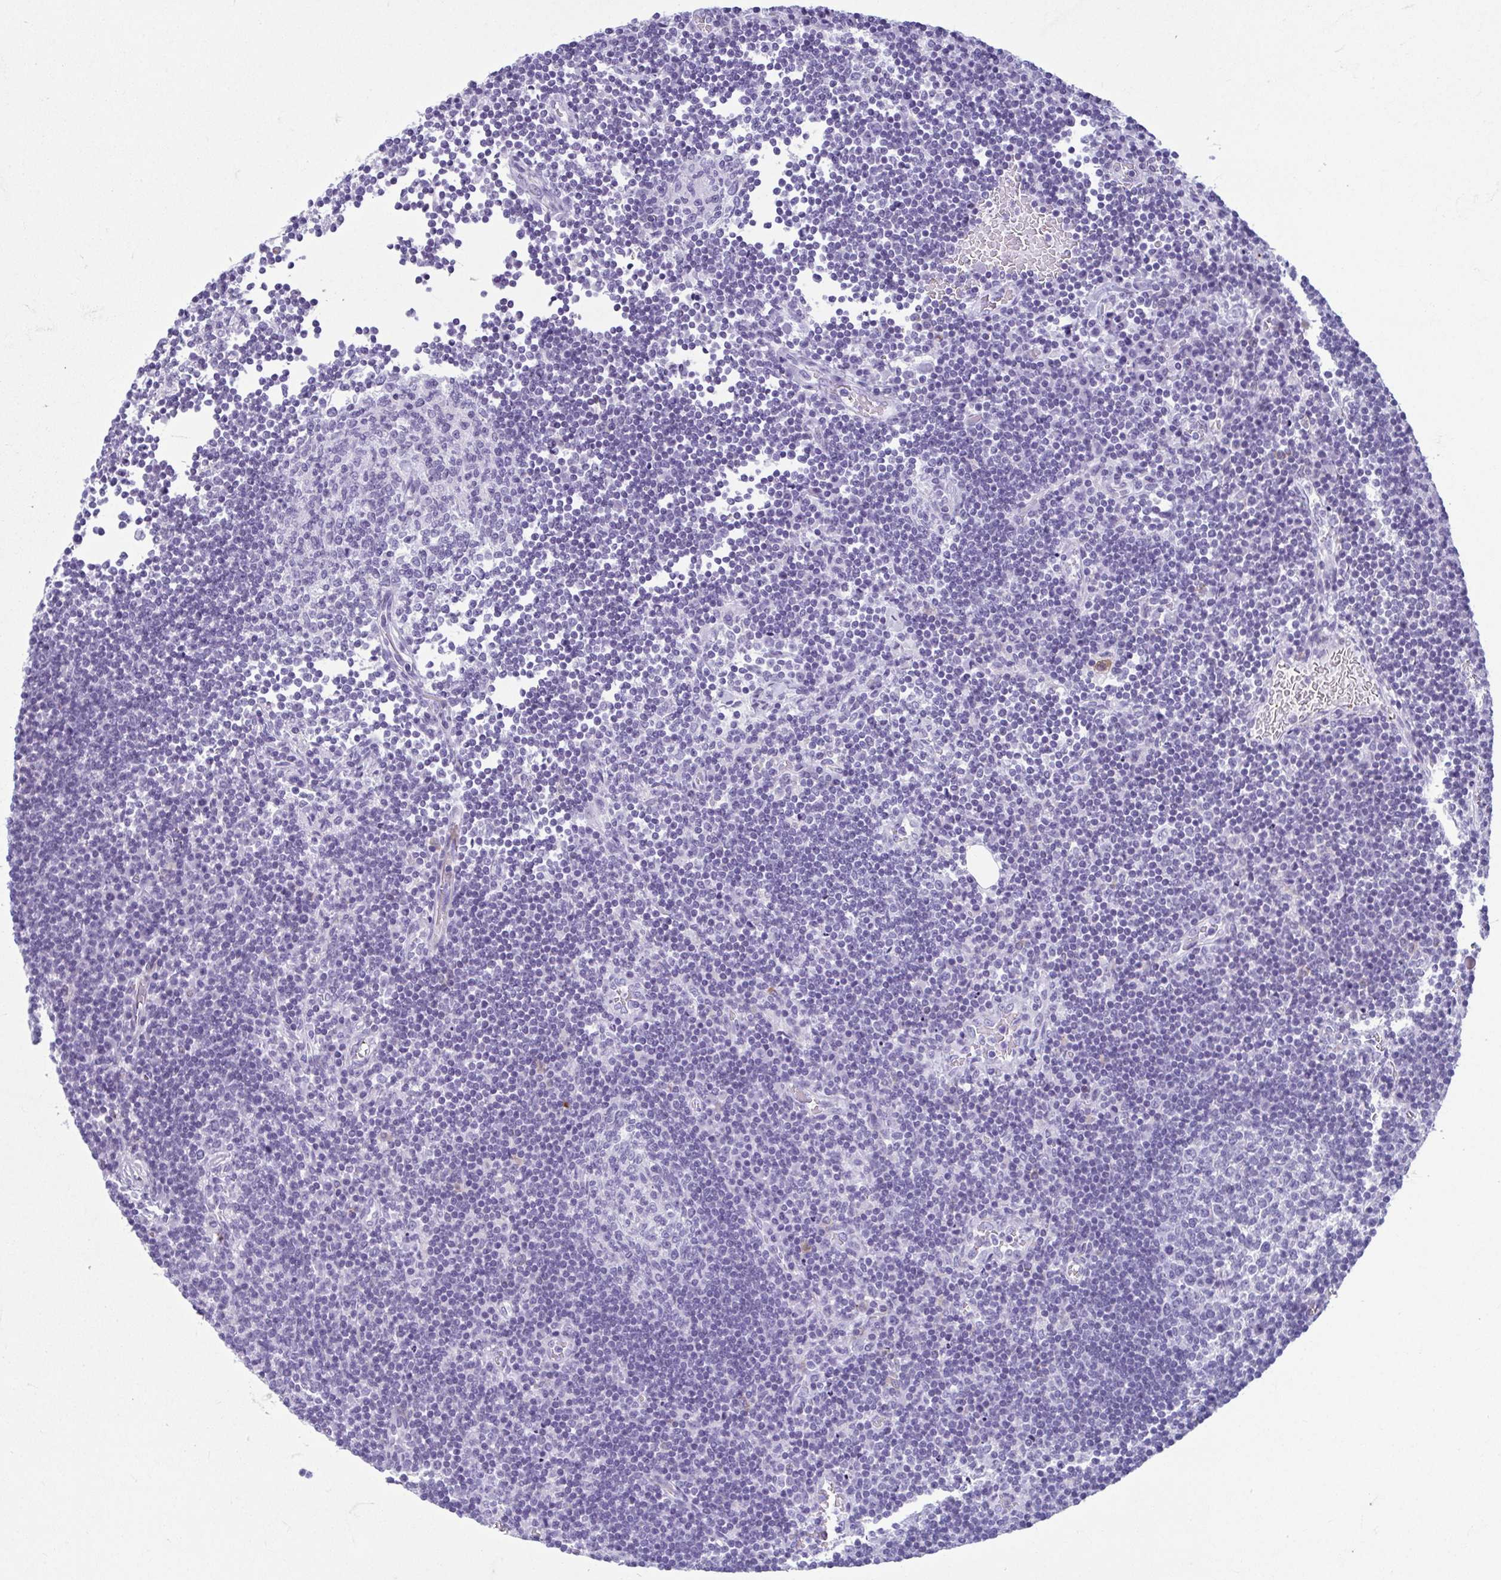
{"staining": {"intensity": "negative", "quantity": "none", "location": "none"}, "tissue": "lymph node", "cell_type": "Germinal center cells", "image_type": "normal", "snomed": [{"axis": "morphology", "description": "Normal tissue, NOS"}, {"axis": "topography", "description": "Lymph node"}], "caption": "High power microscopy histopathology image of an IHC photomicrograph of benign lymph node, revealing no significant positivity in germinal center cells. (Immunohistochemistry (ihc), brightfield microscopy, high magnification).", "gene": "TCEAL3", "patient": {"sex": "male", "age": 67}}